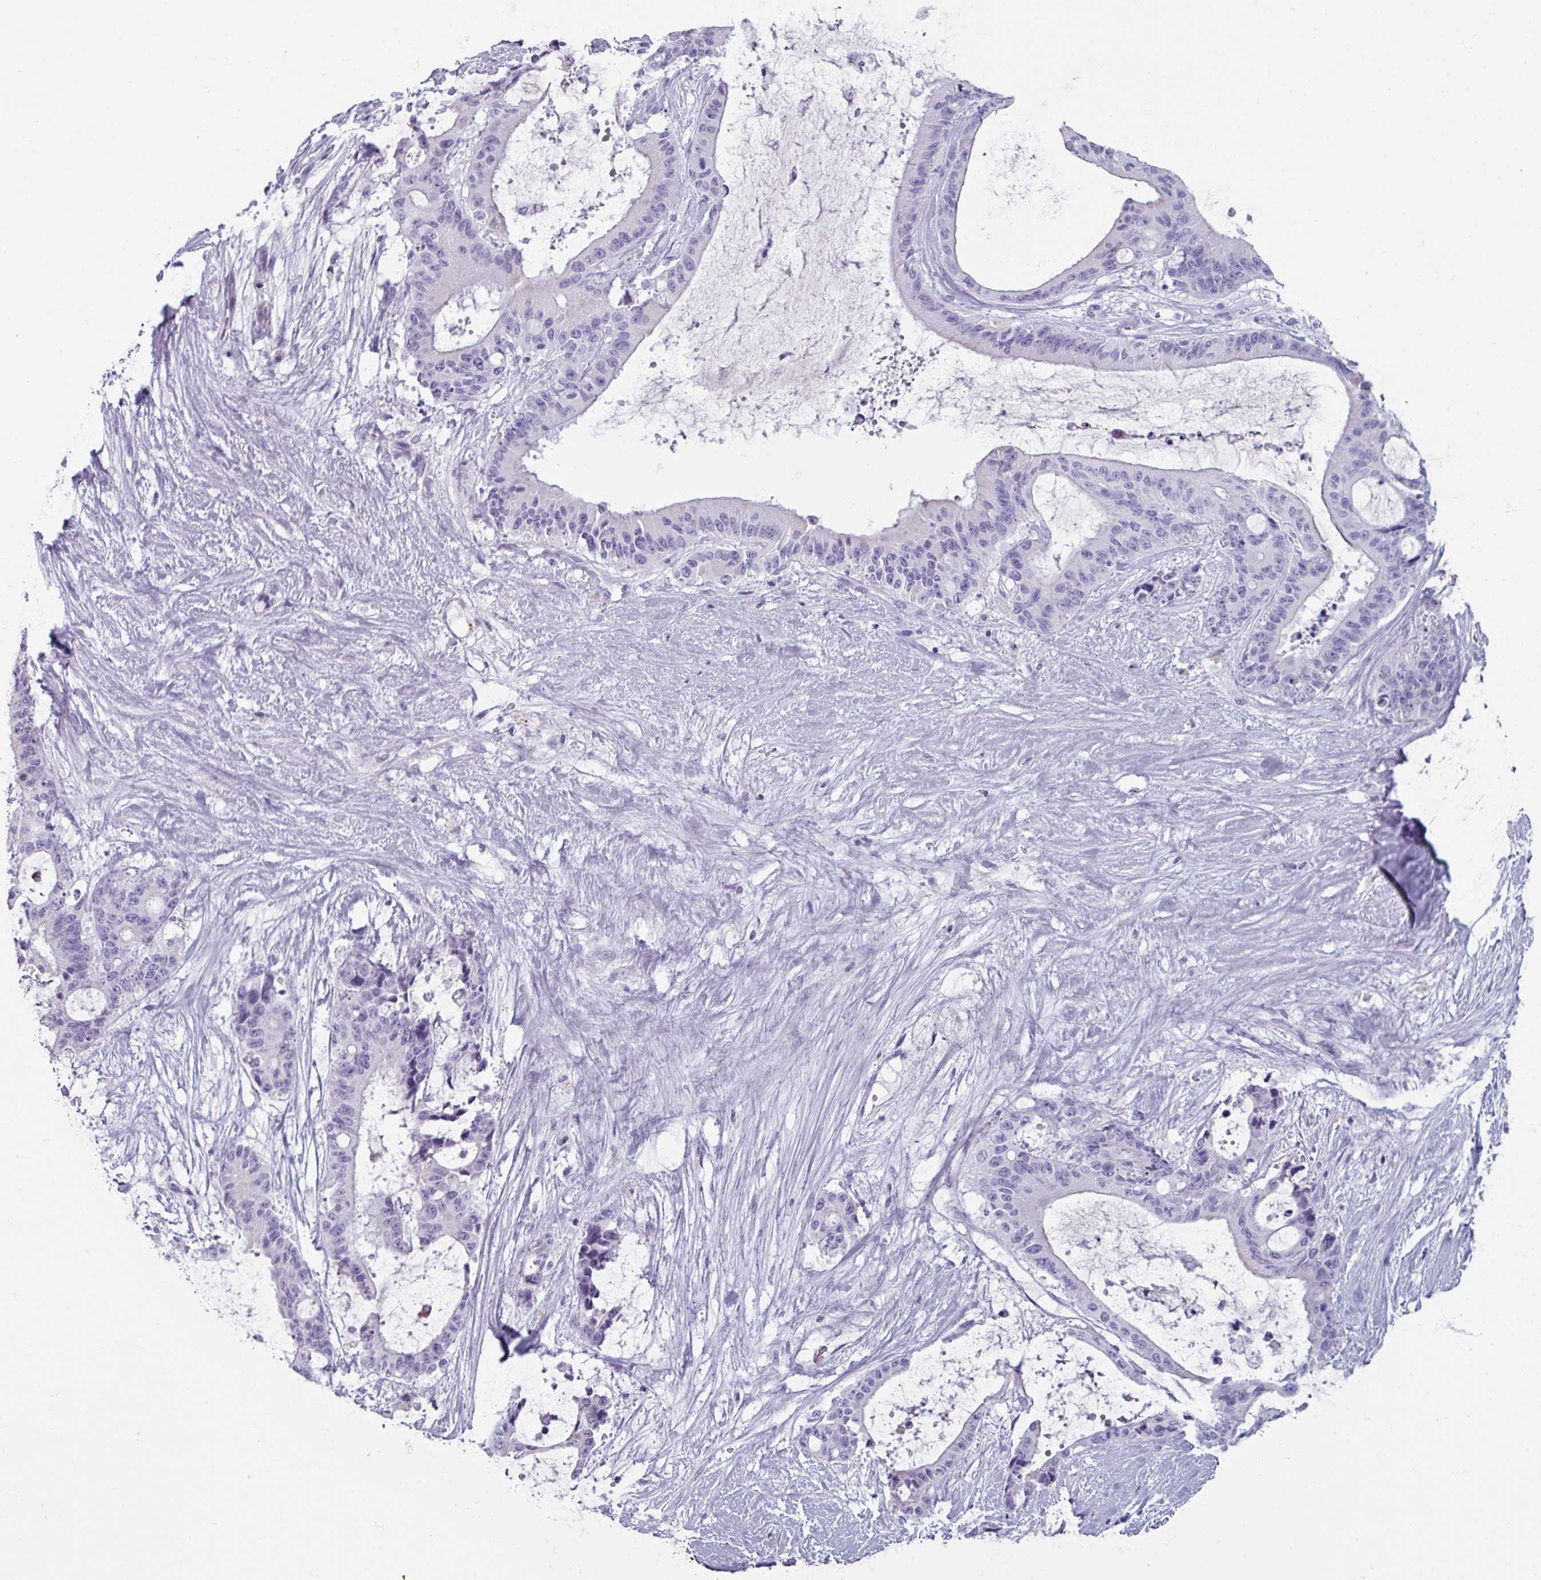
{"staining": {"intensity": "negative", "quantity": "none", "location": "none"}, "tissue": "liver cancer", "cell_type": "Tumor cells", "image_type": "cancer", "snomed": [{"axis": "morphology", "description": "Normal tissue, NOS"}, {"axis": "morphology", "description": "Cholangiocarcinoma"}, {"axis": "topography", "description": "Liver"}, {"axis": "topography", "description": "Peripheral nerve tissue"}], "caption": "This photomicrograph is of liver cancer (cholangiocarcinoma) stained with immunohistochemistry to label a protein in brown with the nuclei are counter-stained blue. There is no positivity in tumor cells.", "gene": "SPESP1", "patient": {"sex": "female", "age": 73}}